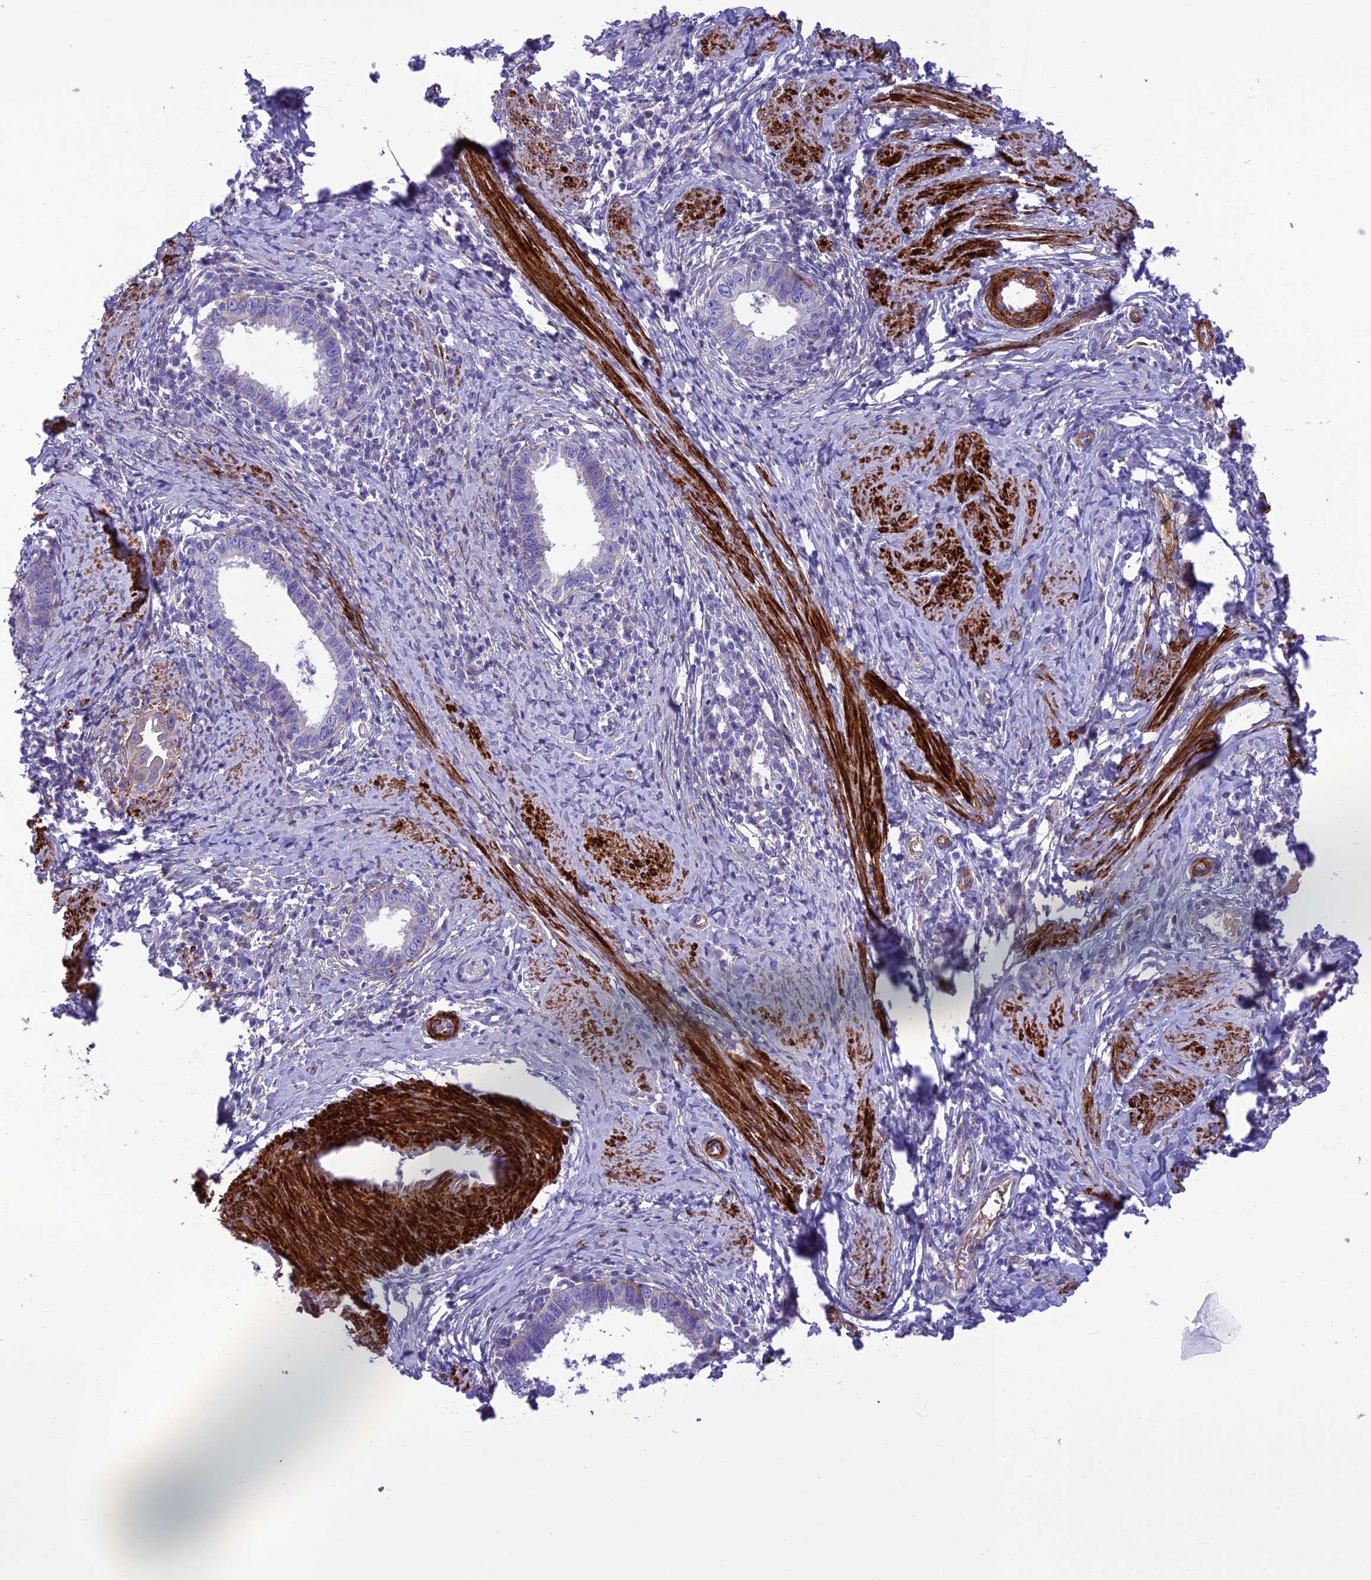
{"staining": {"intensity": "negative", "quantity": "none", "location": "none"}, "tissue": "cervical cancer", "cell_type": "Tumor cells", "image_type": "cancer", "snomed": [{"axis": "morphology", "description": "Adenocarcinoma, NOS"}, {"axis": "topography", "description": "Cervix"}], "caption": "This is an immunohistochemistry (IHC) photomicrograph of cervical cancer. There is no expression in tumor cells.", "gene": "FRA10AC1", "patient": {"sex": "female", "age": 36}}